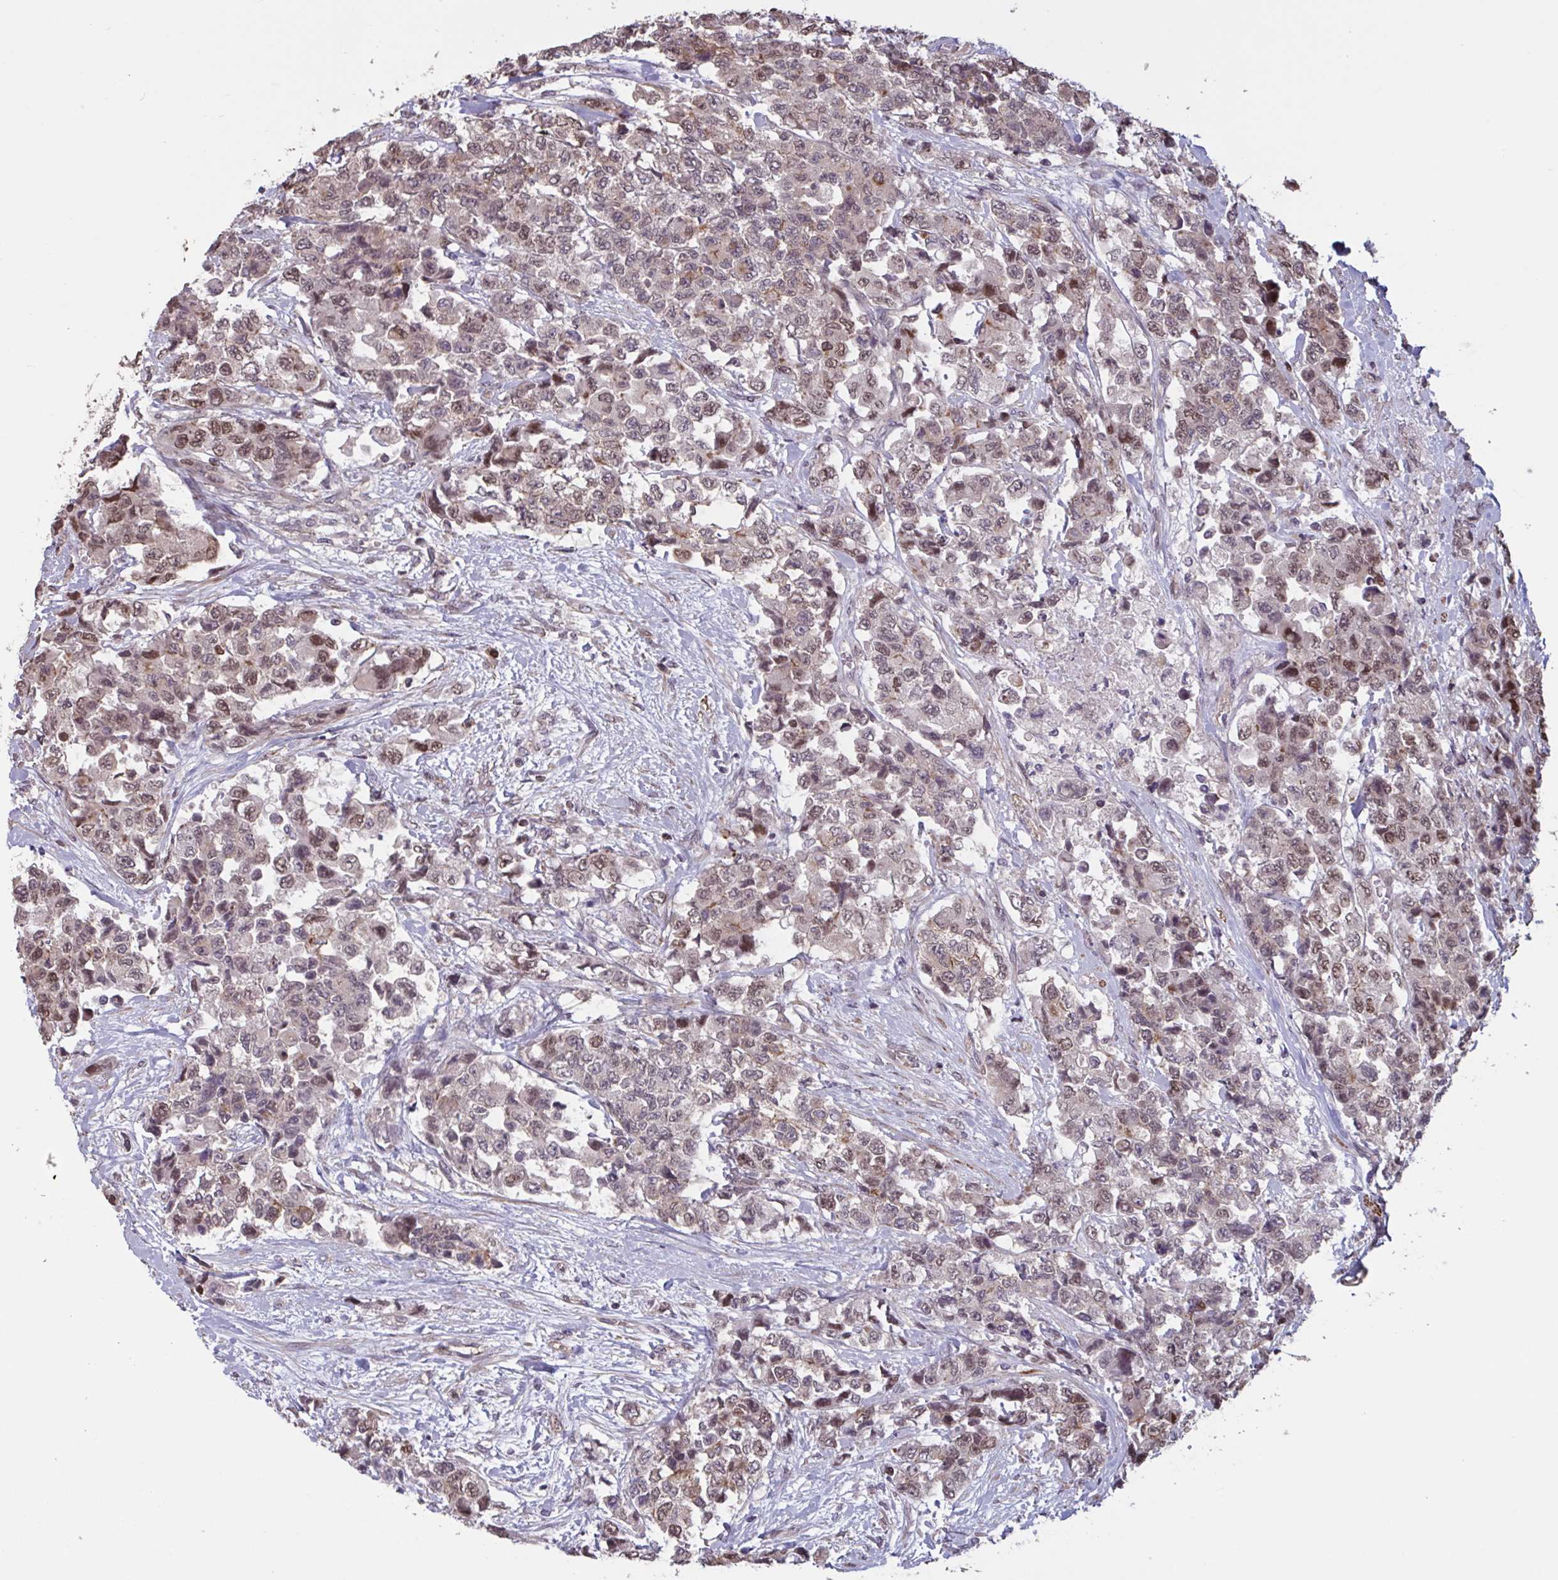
{"staining": {"intensity": "moderate", "quantity": "25%-75%", "location": "nuclear"}, "tissue": "urothelial cancer", "cell_type": "Tumor cells", "image_type": "cancer", "snomed": [{"axis": "morphology", "description": "Urothelial carcinoma, High grade"}, {"axis": "topography", "description": "Urinary bladder"}], "caption": "This image displays immunohistochemistry staining of human high-grade urothelial carcinoma, with medium moderate nuclear positivity in about 25%-75% of tumor cells.", "gene": "IPO5", "patient": {"sex": "female", "age": 78}}